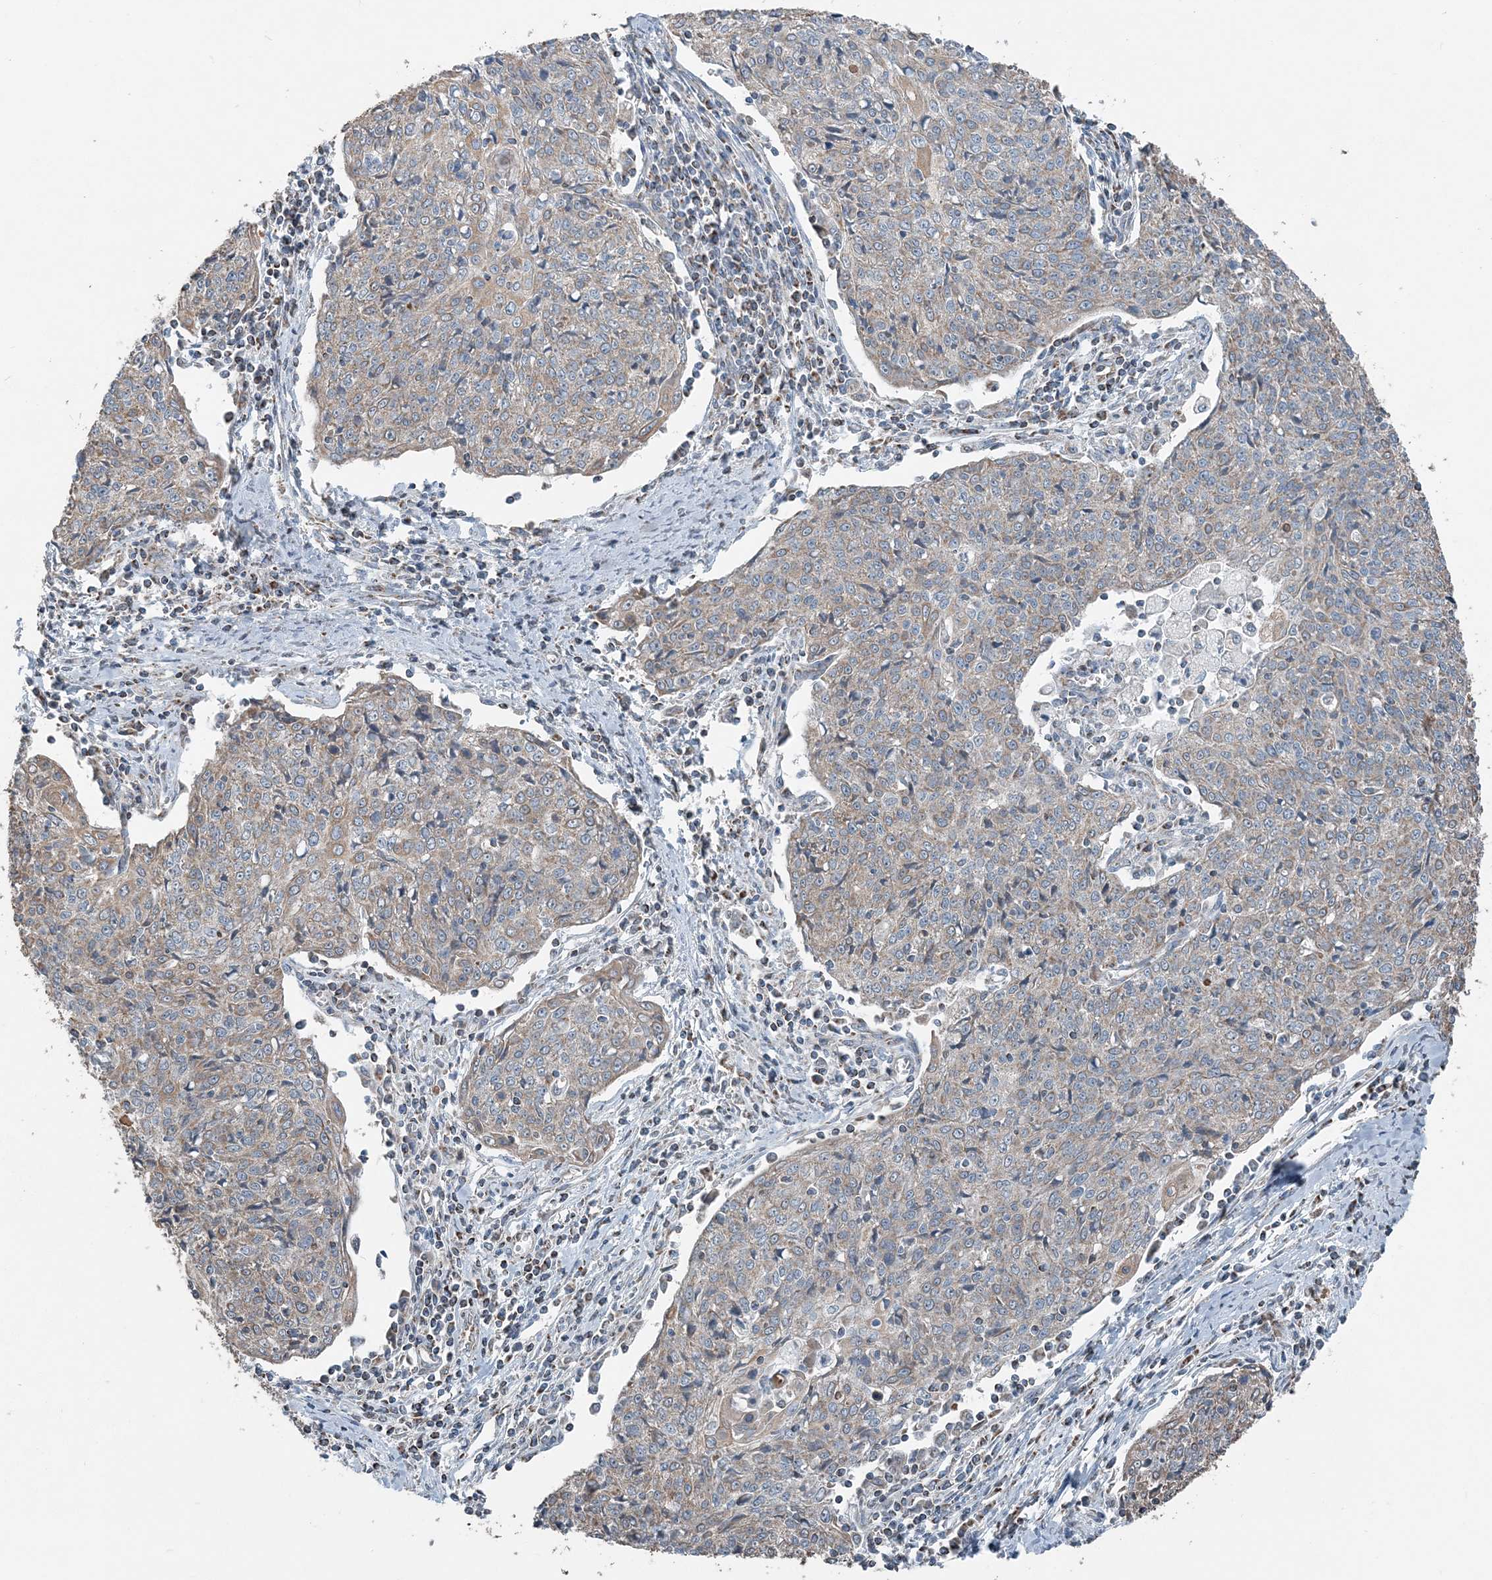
{"staining": {"intensity": "weak", "quantity": ">75%", "location": "cytoplasmic/membranous"}, "tissue": "cervical cancer", "cell_type": "Tumor cells", "image_type": "cancer", "snomed": [{"axis": "morphology", "description": "Squamous cell carcinoma, NOS"}, {"axis": "topography", "description": "Cervix"}], "caption": "Protein analysis of cervical cancer (squamous cell carcinoma) tissue displays weak cytoplasmic/membranous positivity in approximately >75% of tumor cells.", "gene": "SUCLG1", "patient": {"sex": "female", "age": 48}}